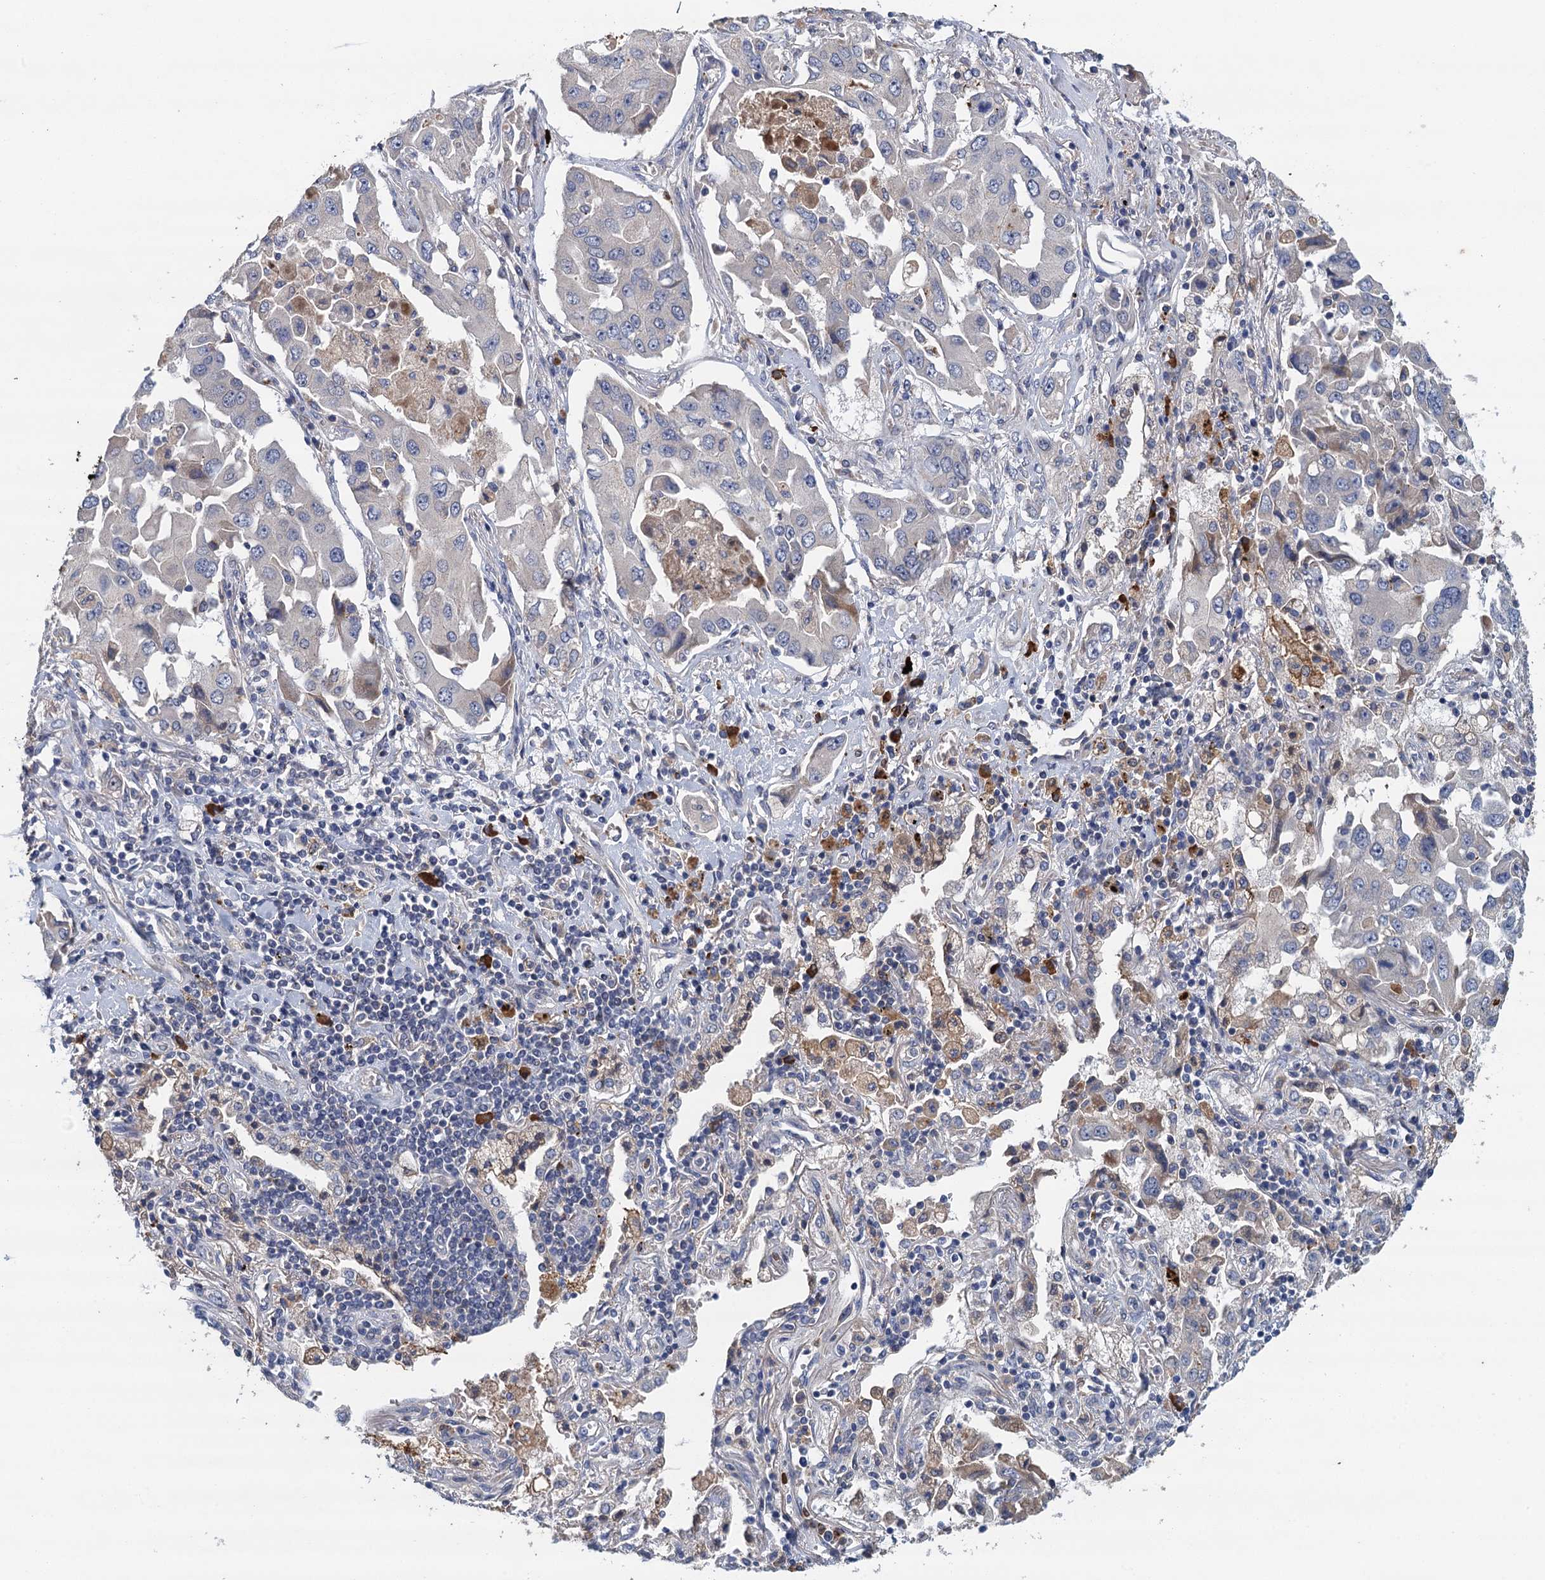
{"staining": {"intensity": "negative", "quantity": "none", "location": "none"}, "tissue": "lung cancer", "cell_type": "Tumor cells", "image_type": "cancer", "snomed": [{"axis": "morphology", "description": "Adenocarcinoma, NOS"}, {"axis": "topography", "description": "Lung"}], "caption": "IHC photomicrograph of adenocarcinoma (lung) stained for a protein (brown), which displays no staining in tumor cells.", "gene": "TPCN1", "patient": {"sex": "female", "age": 65}}